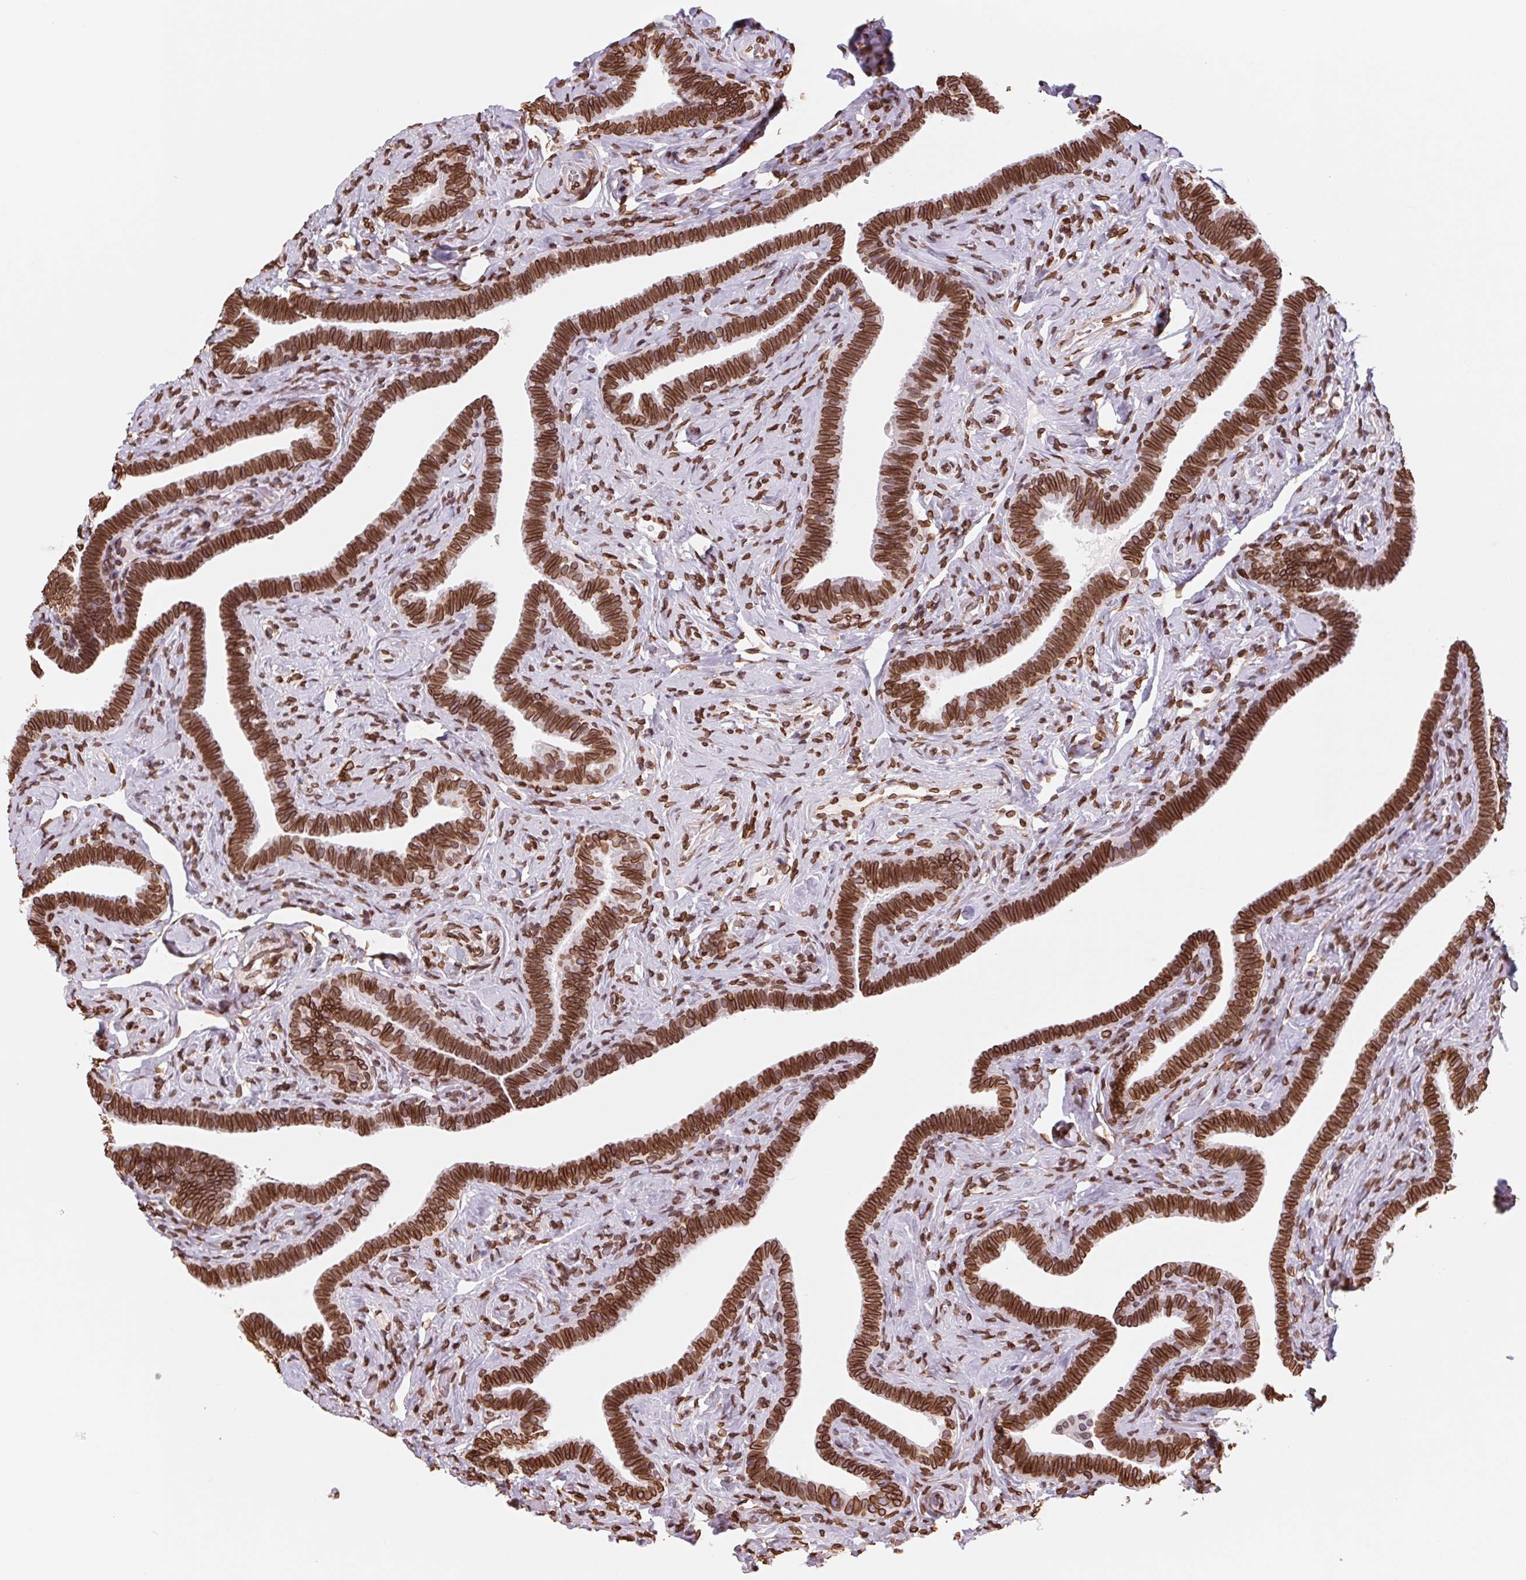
{"staining": {"intensity": "strong", "quantity": ">75%", "location": "cytoplasmic/membranous,nuclear"}, "tissue": "fallopian tube", "cell_type": "Glandular cells", "image_type": "normal", "snomed": [{"axis": "morphology", "description": "Normal tissue, NOS"}, {"axis": "topography", "description": "Fallopian tube"}], "caption": "About >75% of glandular cells in normal human fallopian tube reveal strong cytoplasmic/membranous,nuclear protein positivity as visualized by brown immunohistochemical staining.", "gene": "LMNB2", "patient": {"sex": "female", "age": 69}}